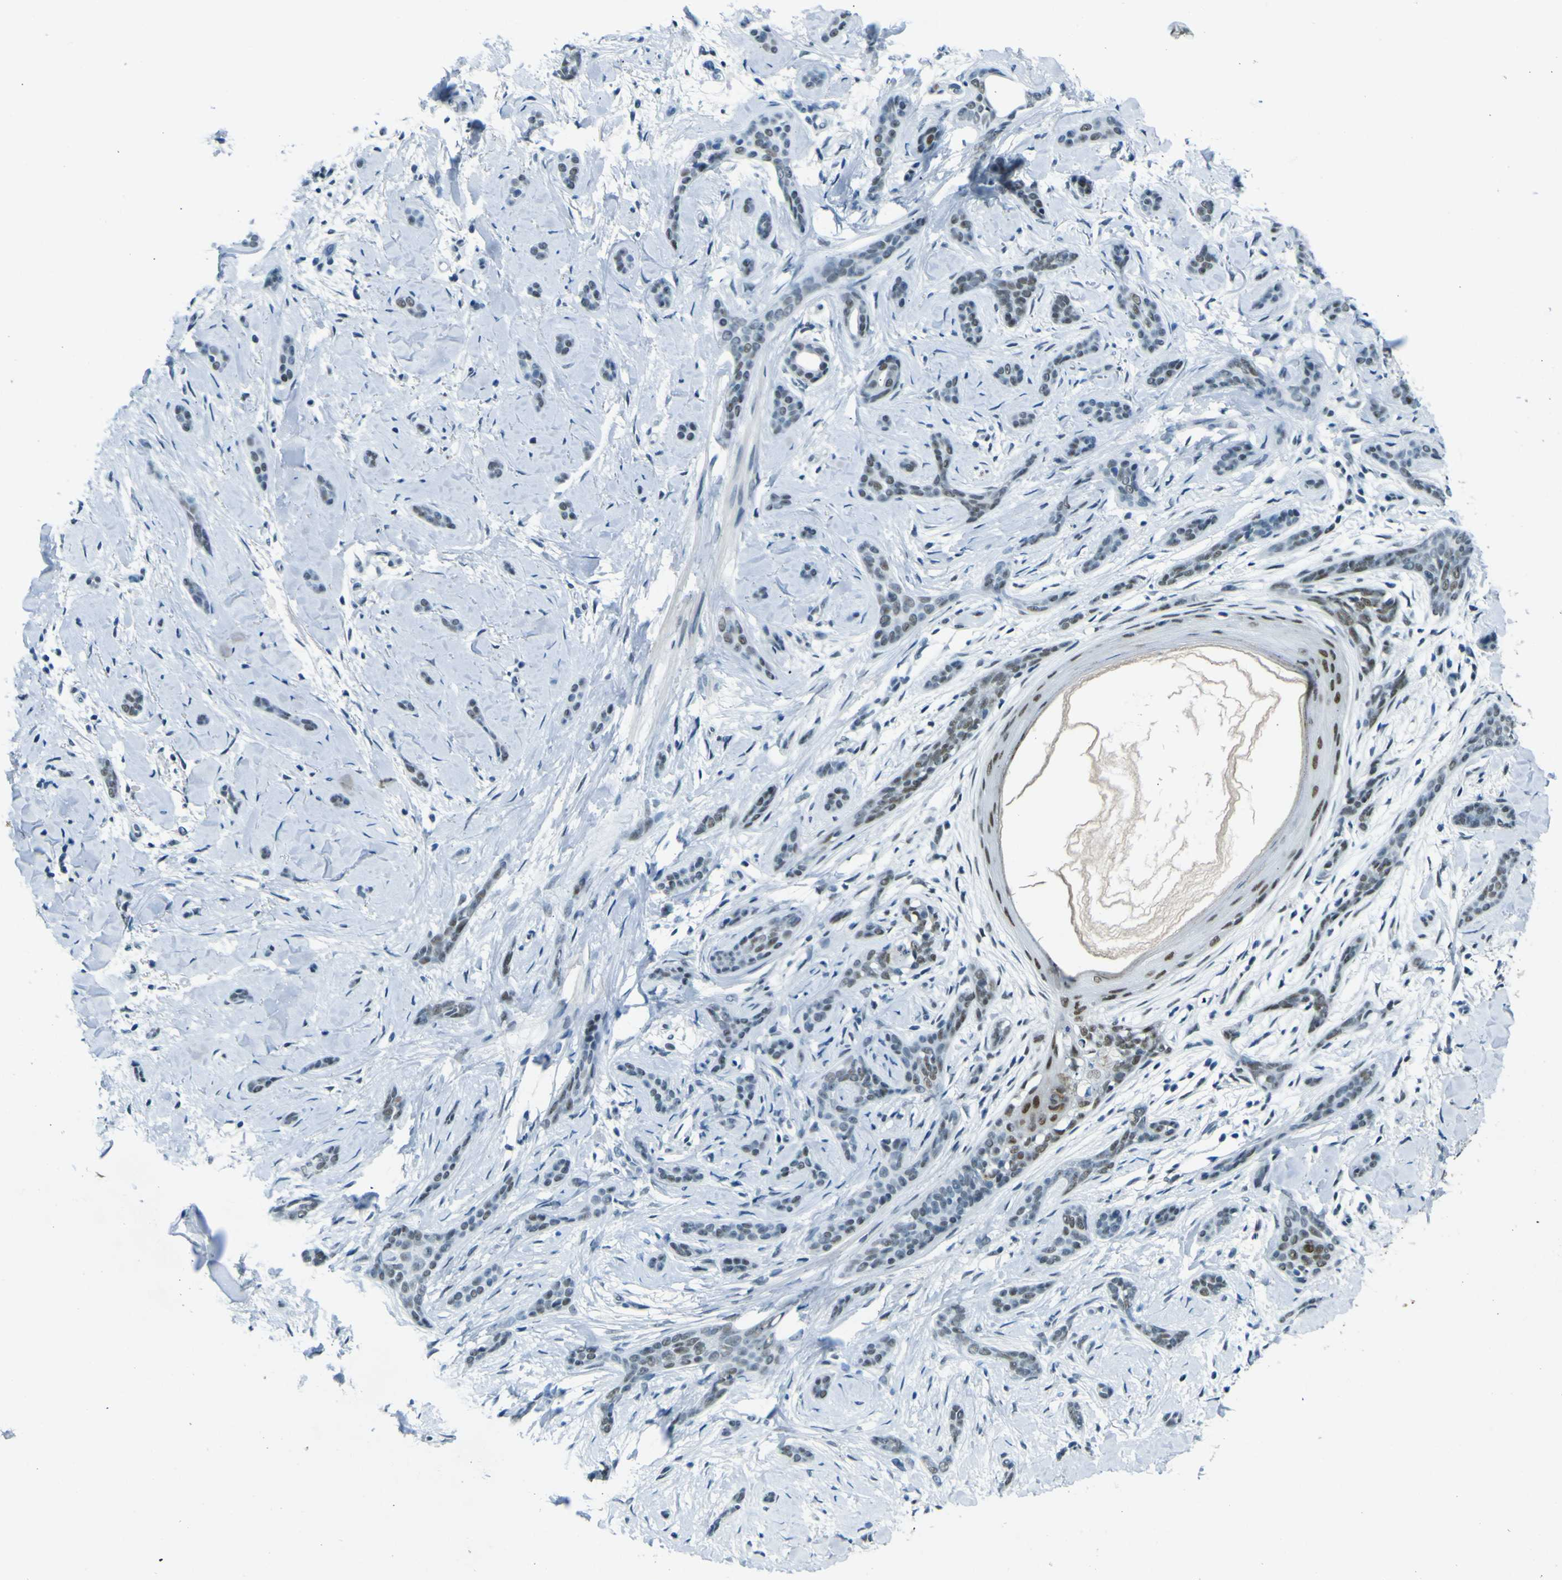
{"staining": {"intensity": "weak", "quantity": "<25%", "location": "nuclear"}, "tissue": "skin cancer", "cell_type": "Tumor cells", "image_type": "cancer", "snomed": [{"axis": "morphology", "description": "Basal cell carcinoma"}, {"axis": "morphology", "description": "Adnexal tumor, benign"}, {"axis": "topography", "description": "Skin"}], "caption": "Immunohistochemical staining of basal cell carcinoma (skin) exhibits no significant positivity in tumor cells.", "gene": "CEBPG", "patient": {"sex": "female", "age": 42}}